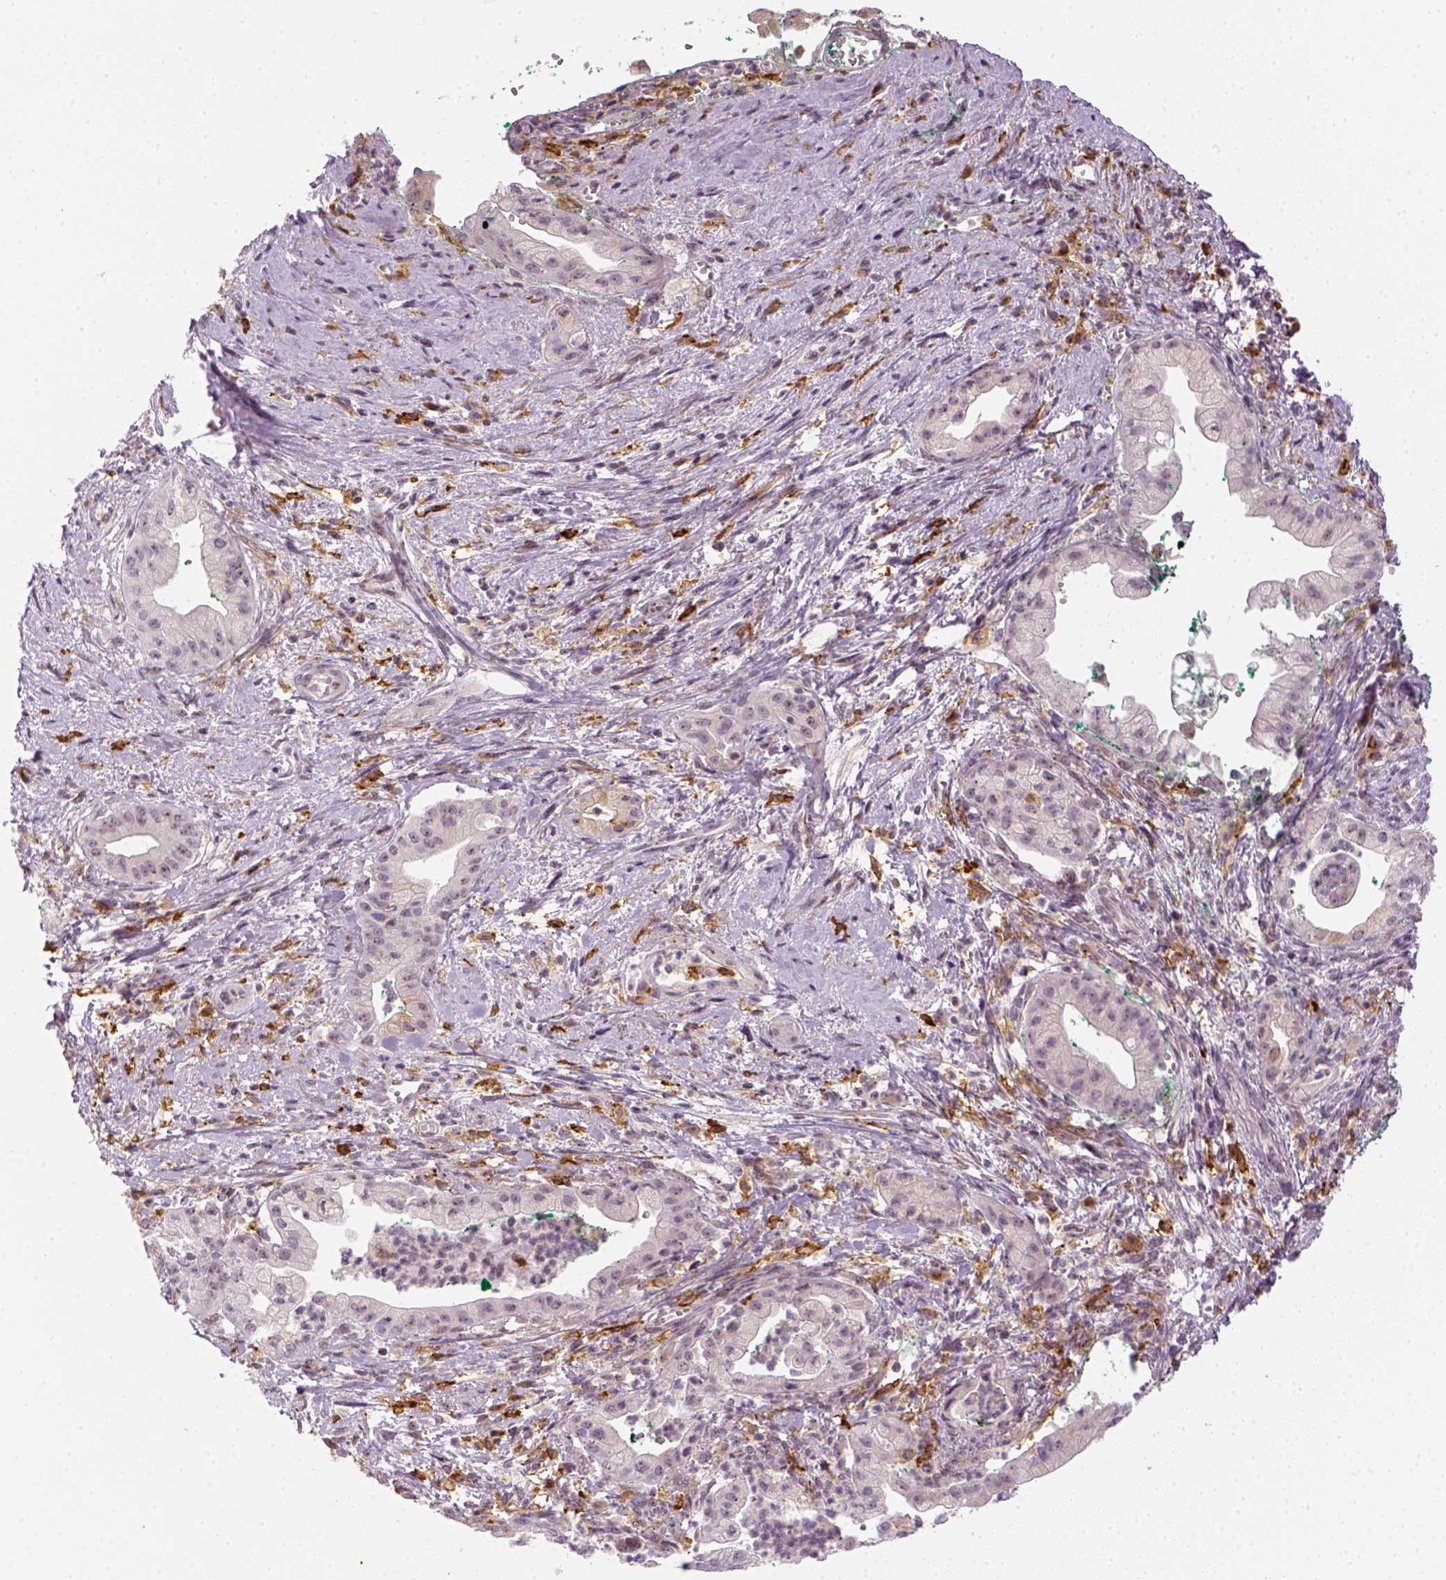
{"staining": {"intensity": "negative", "quantity": "none", "location": "none"}, "tissue": "pancreatic cancer", "cell_type": "Tumor cells", "image_type": "cancer", "snomed": [{"axis": "morphology", "description": "Normal tissue, NOS"}, {"axis": "morphology", "description": "Adenocarcinoma, NOS"}, {"axis": "topography", "description": "Lymph node"}, {"axis": "topography", "description": "Pancreas"}], "caption": "Immunohistochemical staining of human pancreatic cancer reveals no significant staining in tumor cells.", "gene": "CD14", "patient": {"sex": "female", "age": 58}}